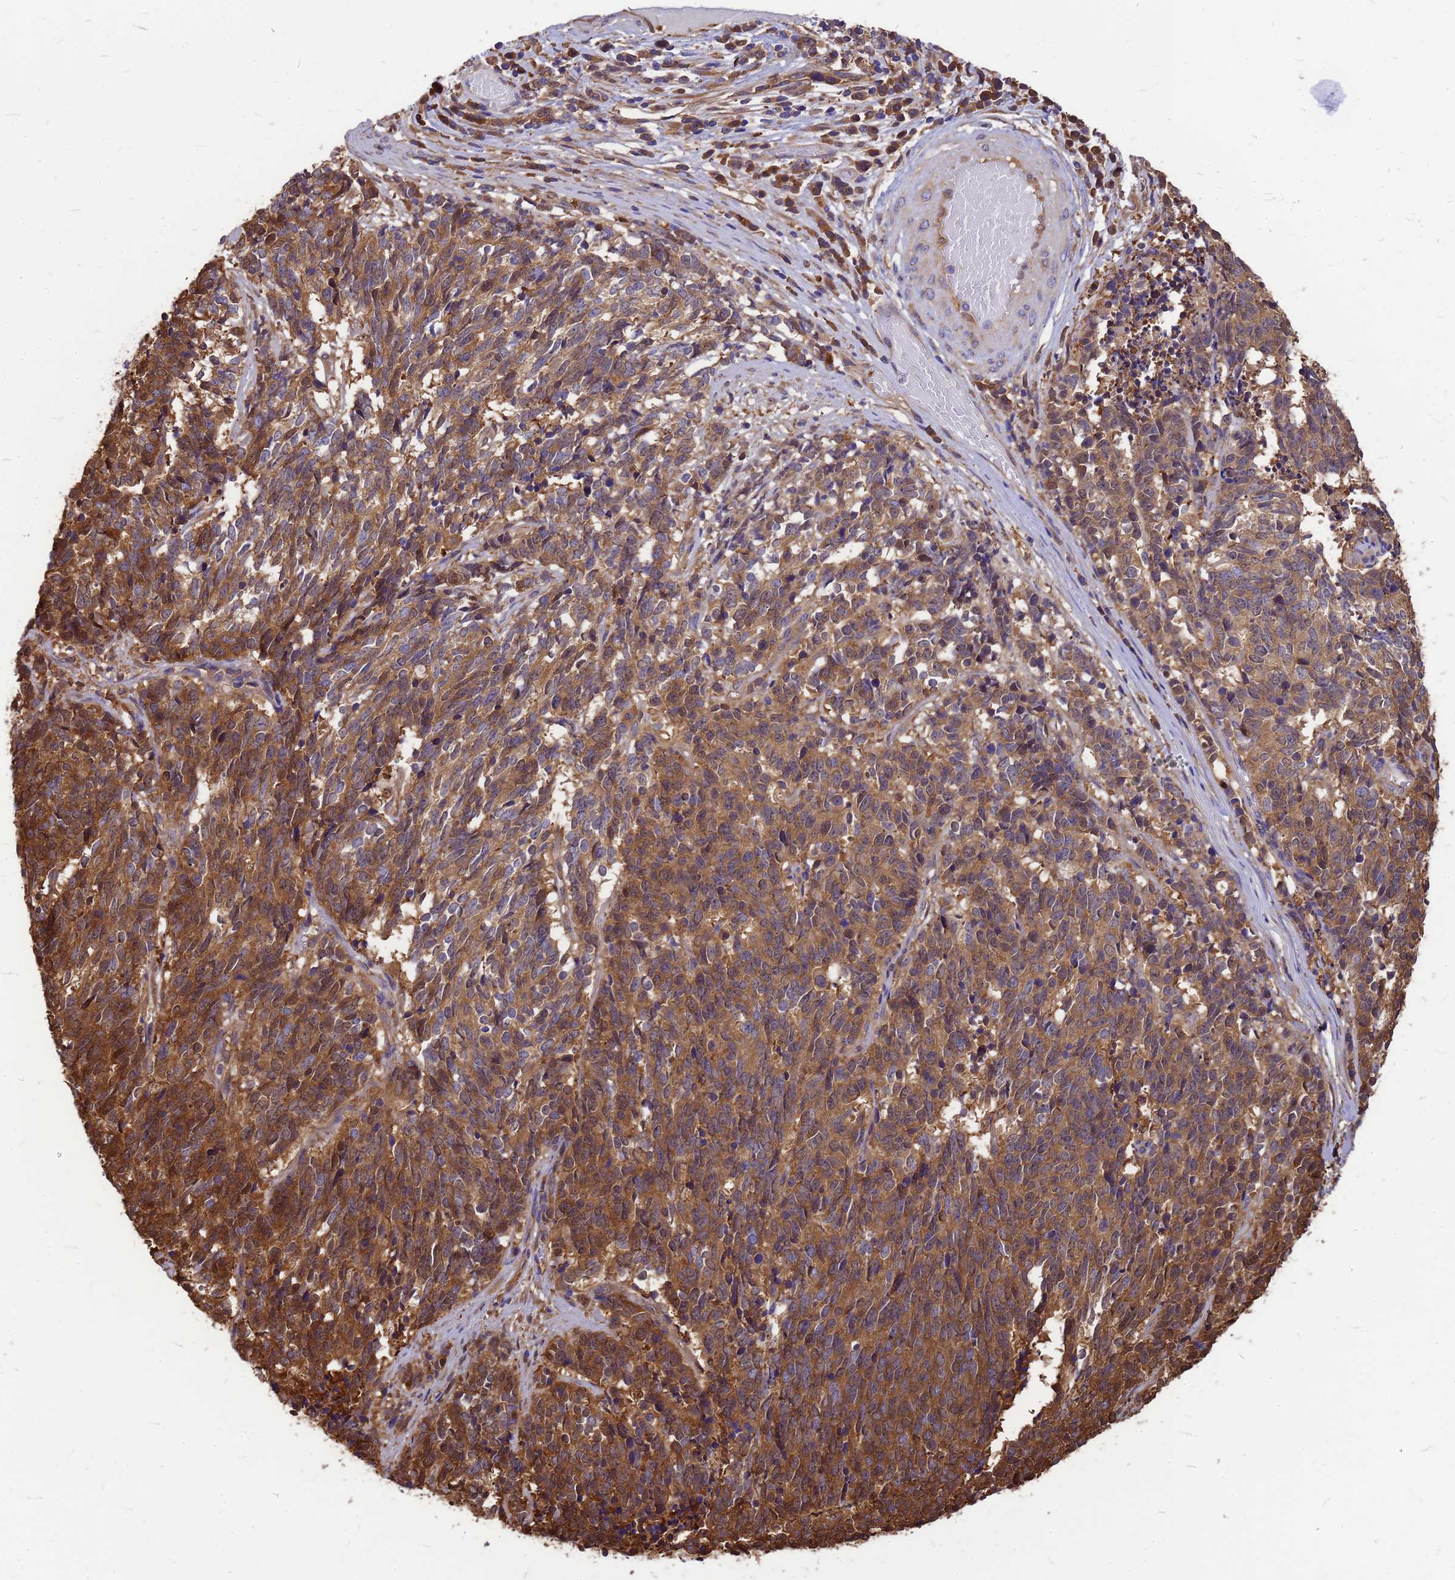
{"staining": {"intensity": "moderate", "quantity": ">75%", "location": "cytoplasmic/membranous"}, "tissue": "cervical cancer", "cell_type": "Tumor cells", "image_type": "cancer", "snomed": [{"axis": "morphology", "description": "Squamous cell carcinoma, NOS"}, {"axis": "topography", "description": "Cervix"}], "caption": "Cervical cancer was stained to show a protein in brown. There is medium levels of moderate cytoplasmic/membranous staining in about >75% of tumor cells.", "gene": "GID4", "patient": {"sex": "female", "age": 29}}